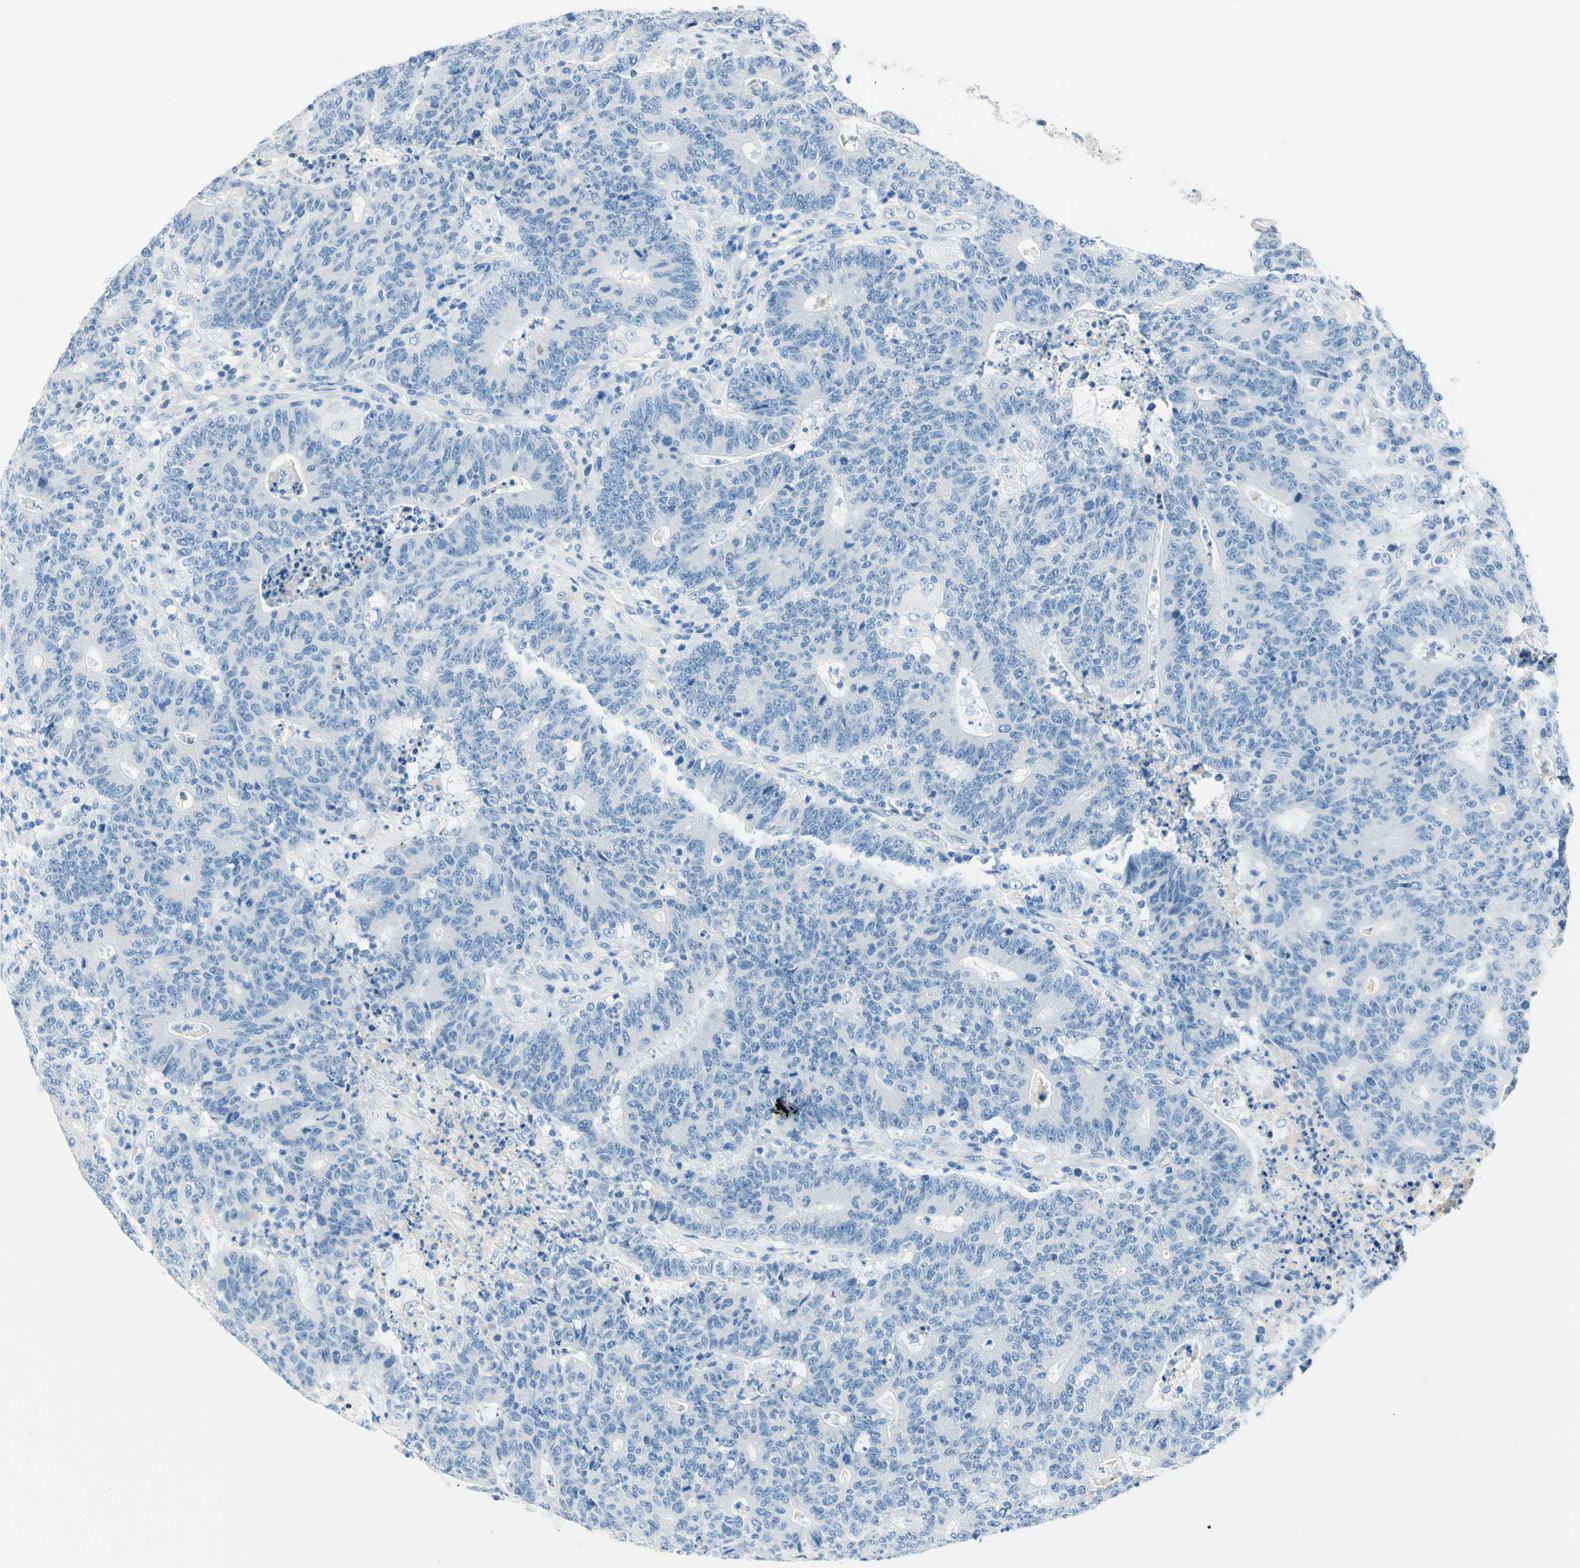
{"staining": {"intensity": "negative", "quantity": "none", "location": "none"}, "tissue": "colorectal cancer", "cell_type": "Tumor cells", "image_type": "cancer", "snomed": [{"axis": "morphology", "description": "Normal tissue, NOS"}, {"axis": "morphology", "description": "Adenocarcinoma, NOS"}, {"axis": "topography", "description": "Colon"}], "caption": "This is an IHC micrograph of human colorectal adenocarcinoma. There is no positivity in tumor cells.", "gene": "PASD1", "patient": {"sex": "female", "age": 75}}